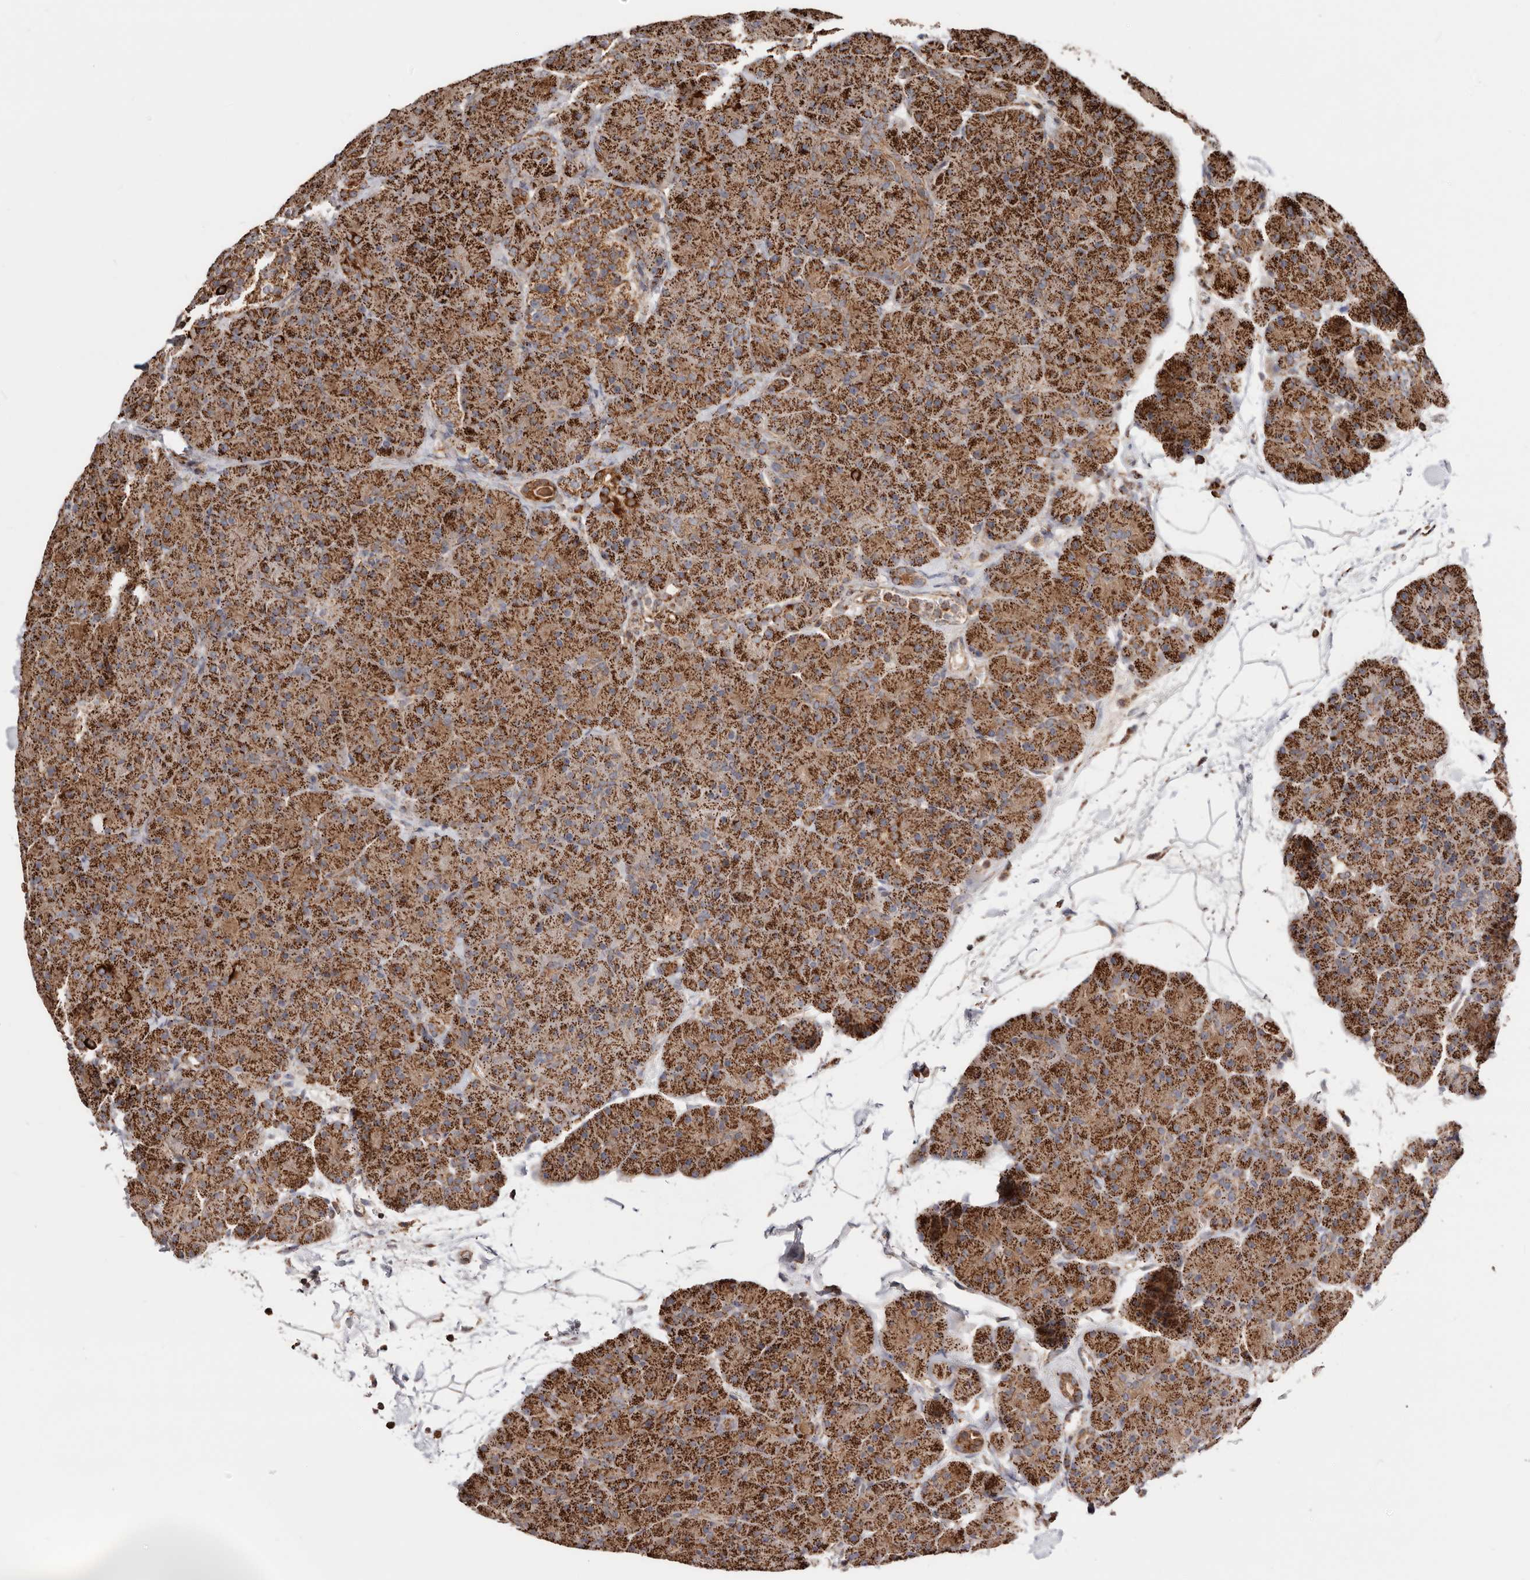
{"staining": {"intensity": "strong", "quantity": ">75%", "location": "cytoplasmic/membranous"}, "tissue": "pancreas", "cell_type": "Exocrine glandular cells", "image_type": "normal", "snomed": [{"axis": "morphology", "description": "Normal tissue, NOS"}, {"axis": "topography", "description": "Pancreas"}], "caption": "This micrograph displays immunohistochemistry staining of unremarkable human pancreas, with high strong cytoplasmic/membranous expression in about >75% of exocrine glandular cells.", "gene": "PRKACB", "patient": {"sex": "male", "age": 66}}